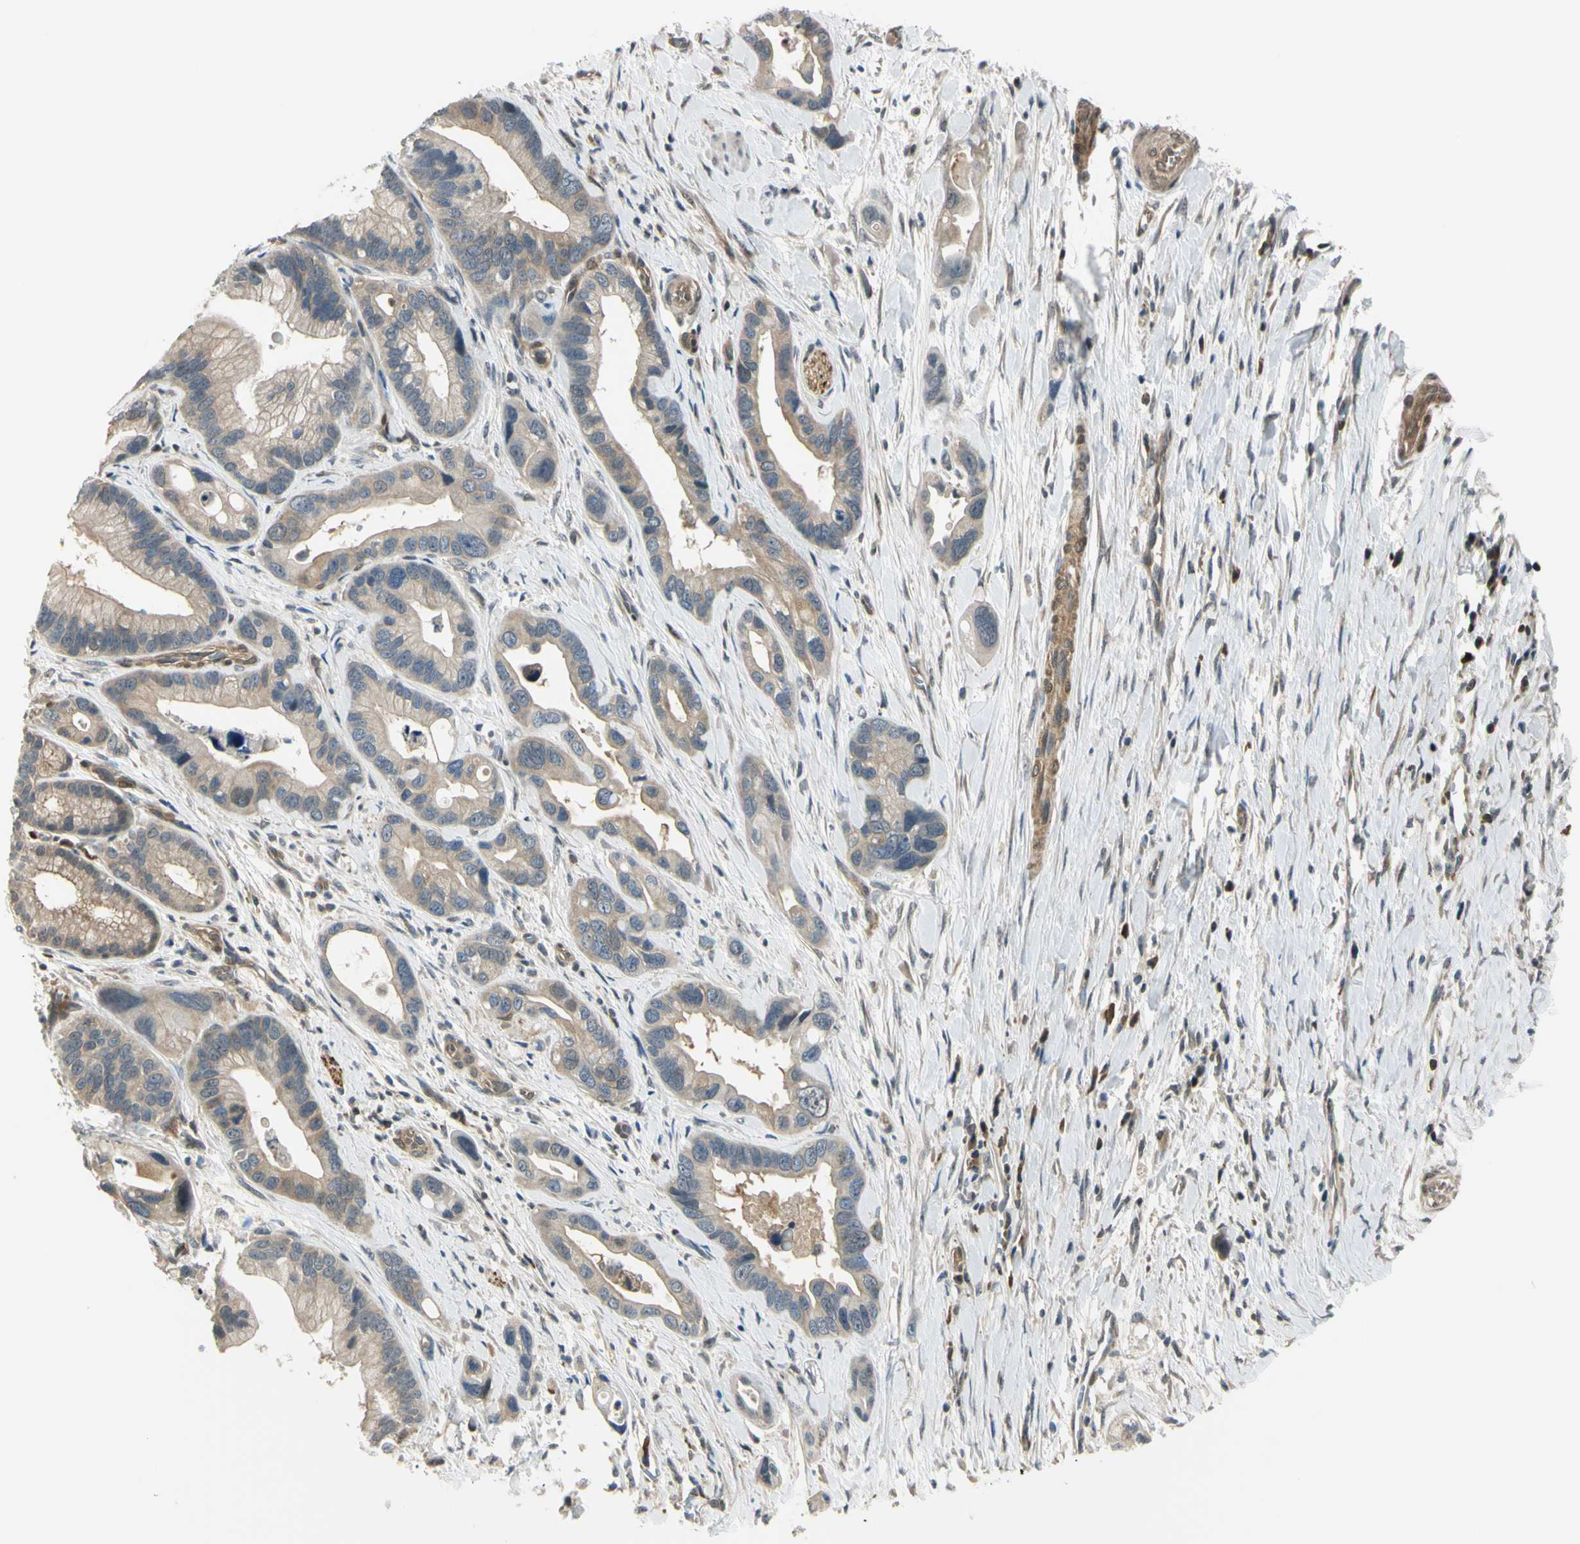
{"staining": {"intensity": "weak", "quantity": ">75%", "location": "cytoplasmic/membranous"}, "tissue": "pancreatic cancer", "cell_type": "Tumor cells", "image_type": "cancer", "snomed": [{"axis": "morphology", "description": "Adenocarcinoma, NOS"}, {"axis": "topography", "description": "Pancreas"}], "caption": "About >75% of tumor cells in human pancreatic cancer (adenocarcinoma) demonstrate weak cytoplasmic/membranous protein staining as visualized by brown immunohistochemical staining.", "gene": "RASGRF1", "patient": {"sex": "female", "age": 77}}